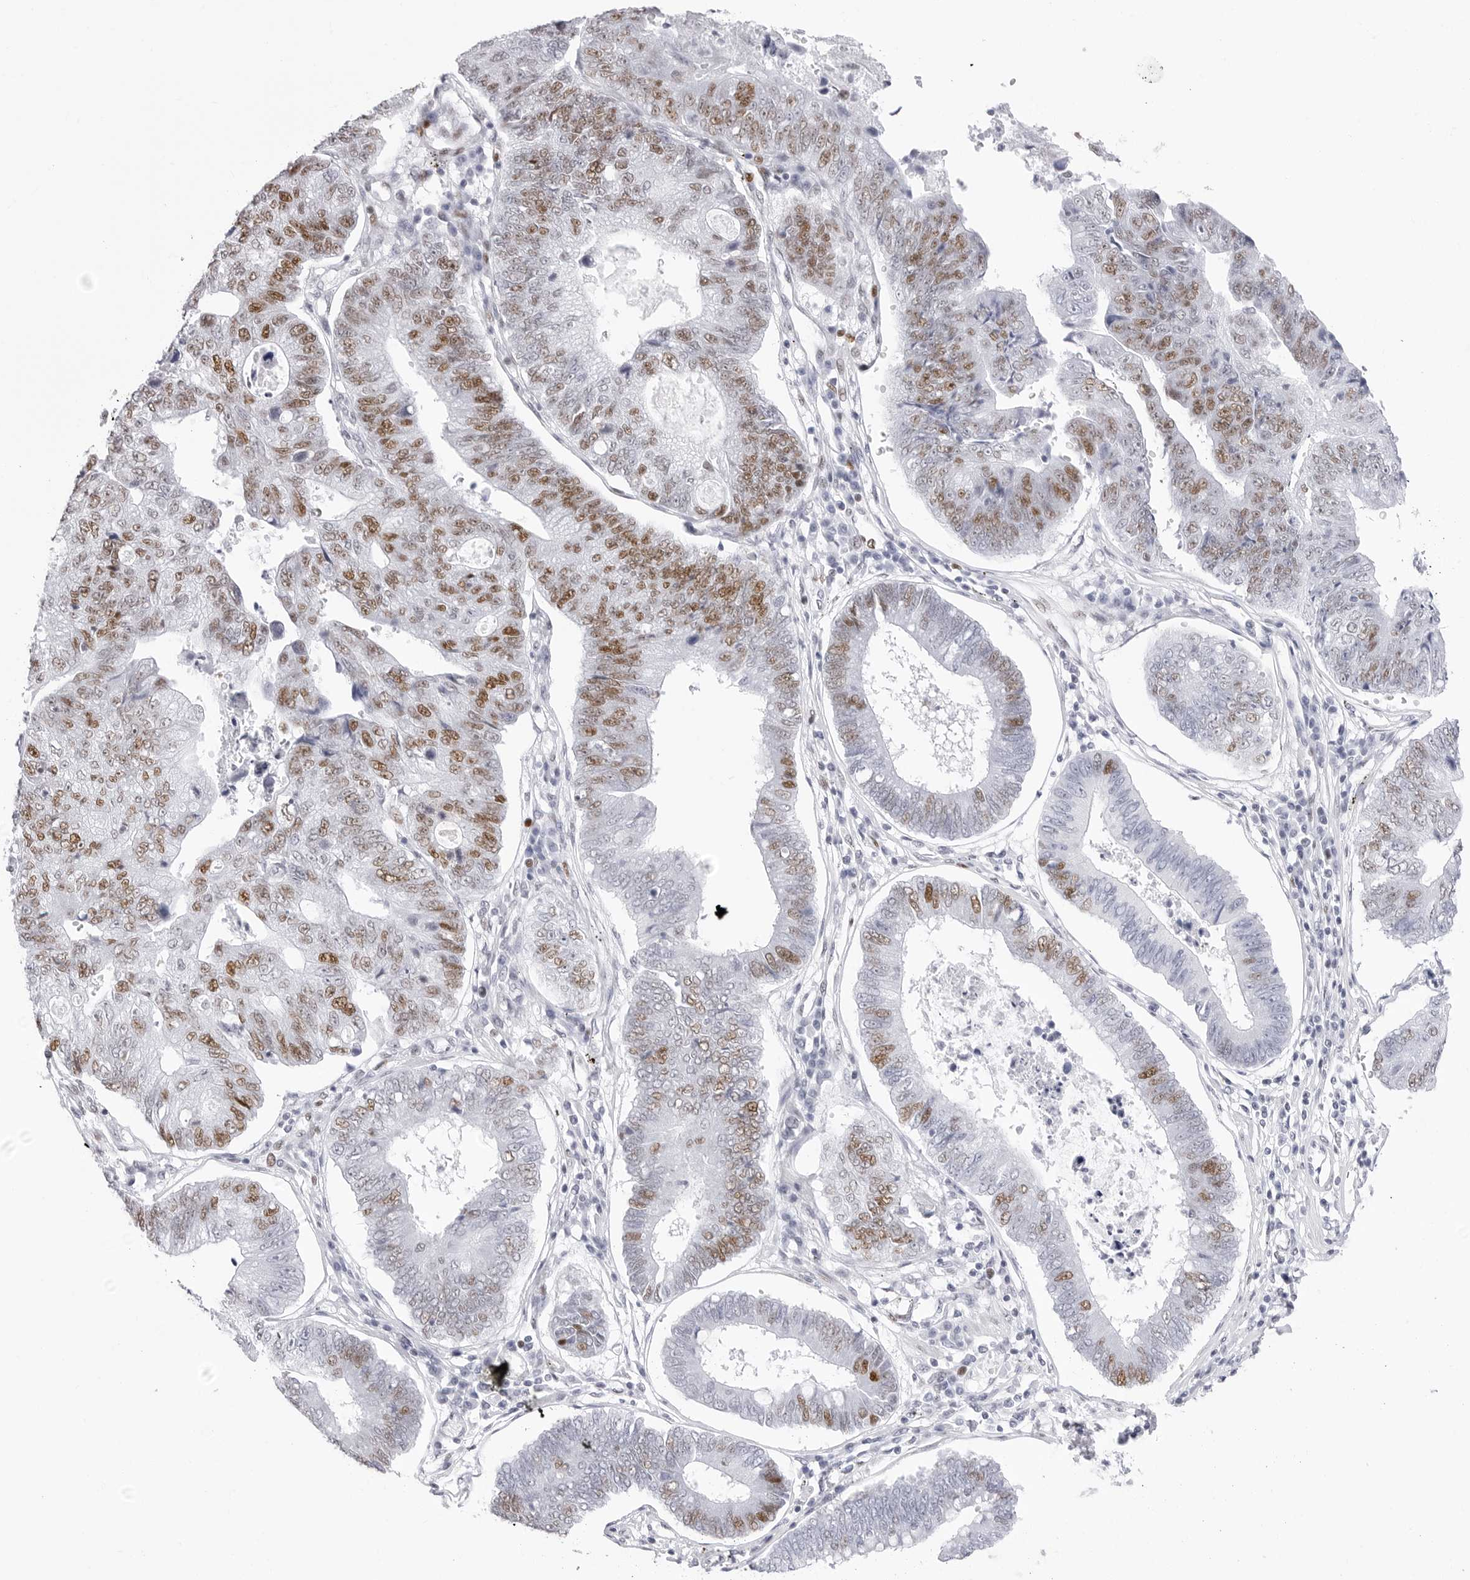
{"staining": {"intensity": "strong", "quantity": "25%-75%", "location": "nuclear"}, "tissue": "stomach cancer", "cell_type": "Tumor cells", "image_type": "cancer", "snomed": [{"axis": "morphology", "description": "Adenocarcinoma, NOS"}, {"axis": "topography", "description": "Stomach"}], "caption": "Immunohistochemical staining of human stomach cancer (adenocarcinoma) shows high levels of strong nuclear expression in approximately 25%-75% of tumor cells.", "gene": "NASP", "patient": {"sex": "male", "age": 59}}